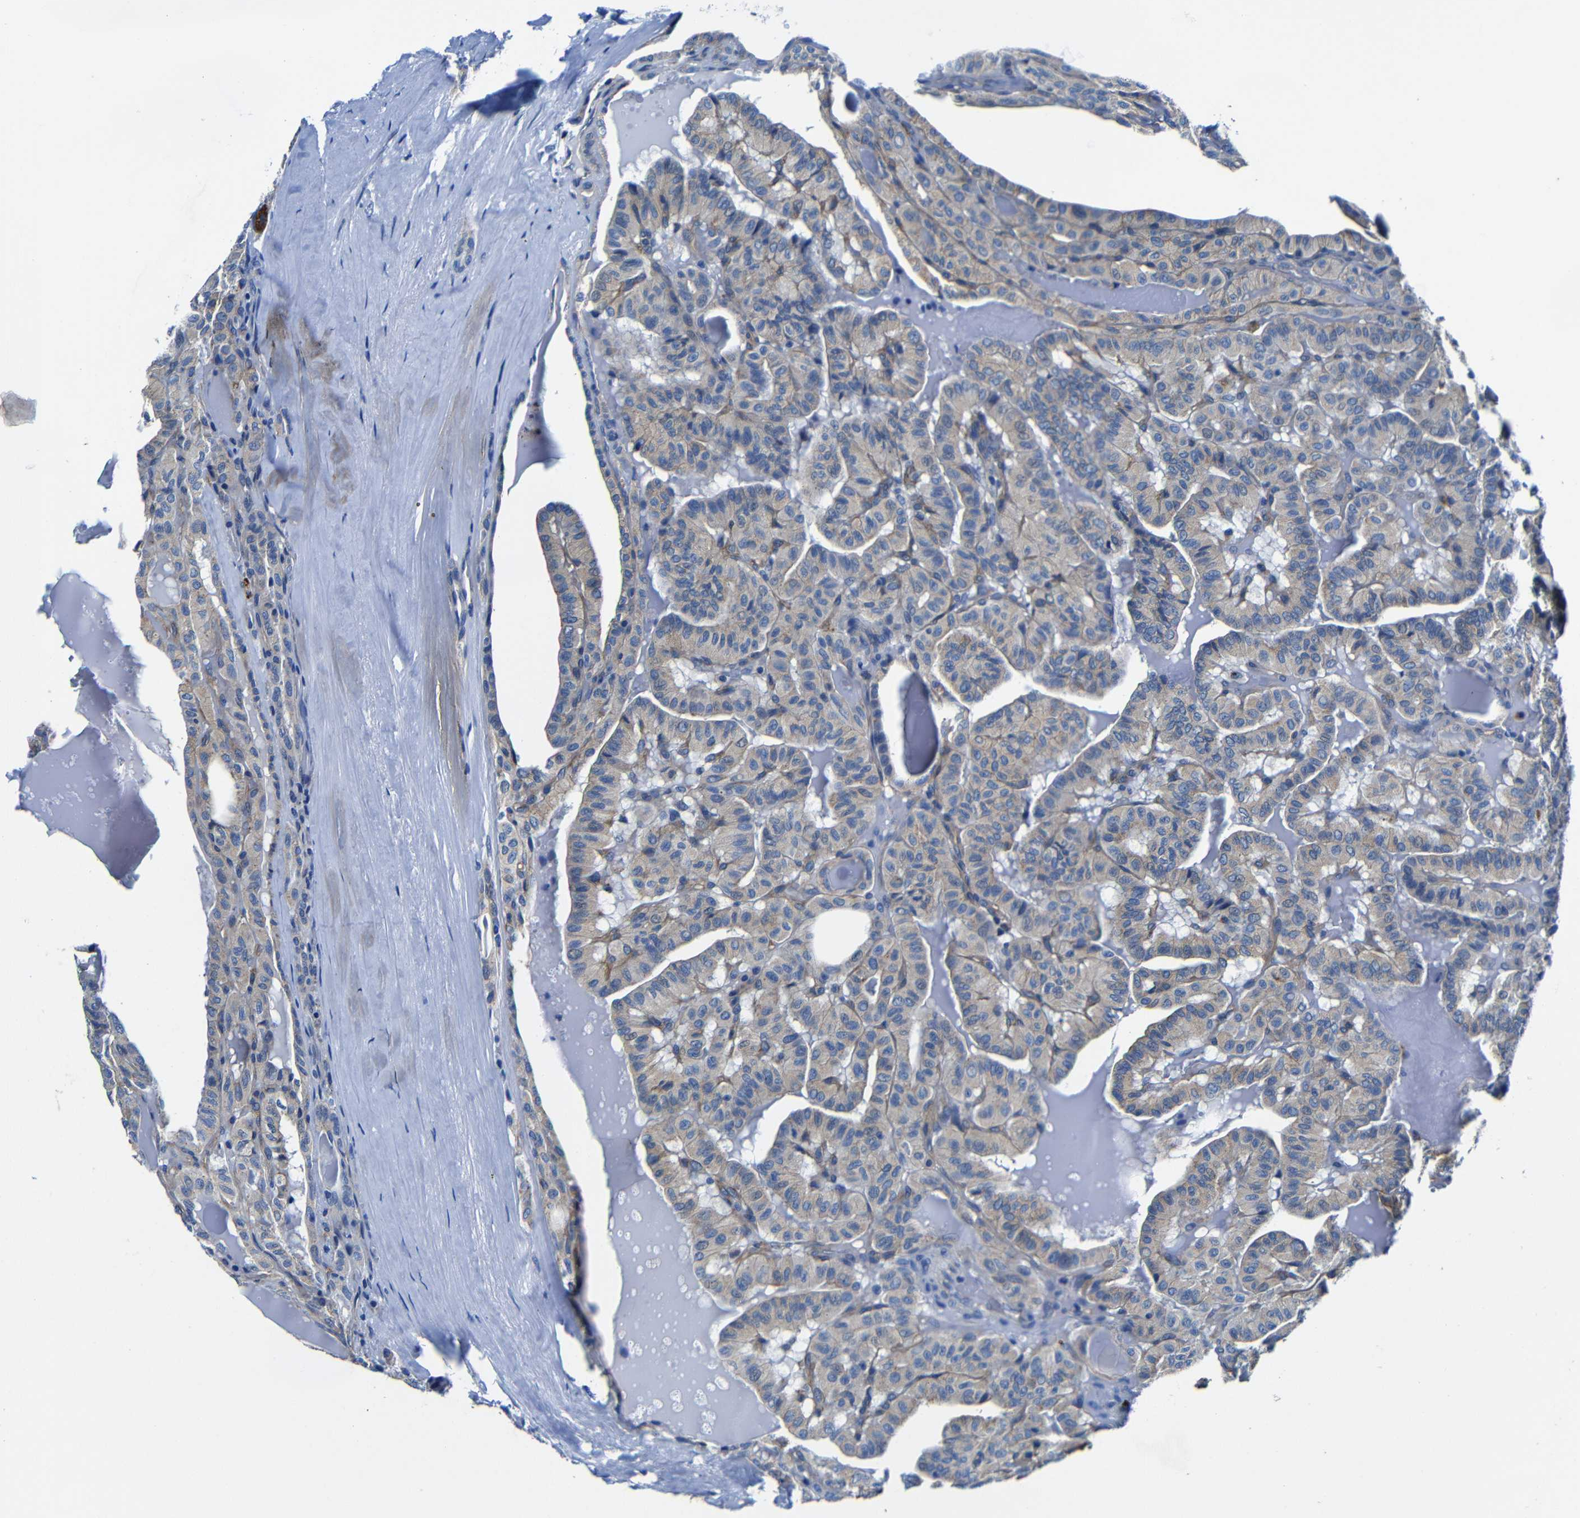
{"staining": {"intensity": "weak", "quantity": "25%-75%", "location": "cytoplasmic/membranous"}, "tissue": "head and neck cancer", "cell_type": "Tumor cells", "image_type": "cancer", "snomed": [{"axis": "morphology", "description": "Squamous cell carcinoma, NOS"}, {"axis": "topography", "description": "Oral tissue"}, {"axis": "topography", "description": "Head-Neck"}], "caption": "Head and neck cancer tissue shows weak cytoplasmic/membranous staining in approximately 25%-75% of tumor cells", "gene": "GIMAP2", "patient": {"sex": "female", "age": 50}}